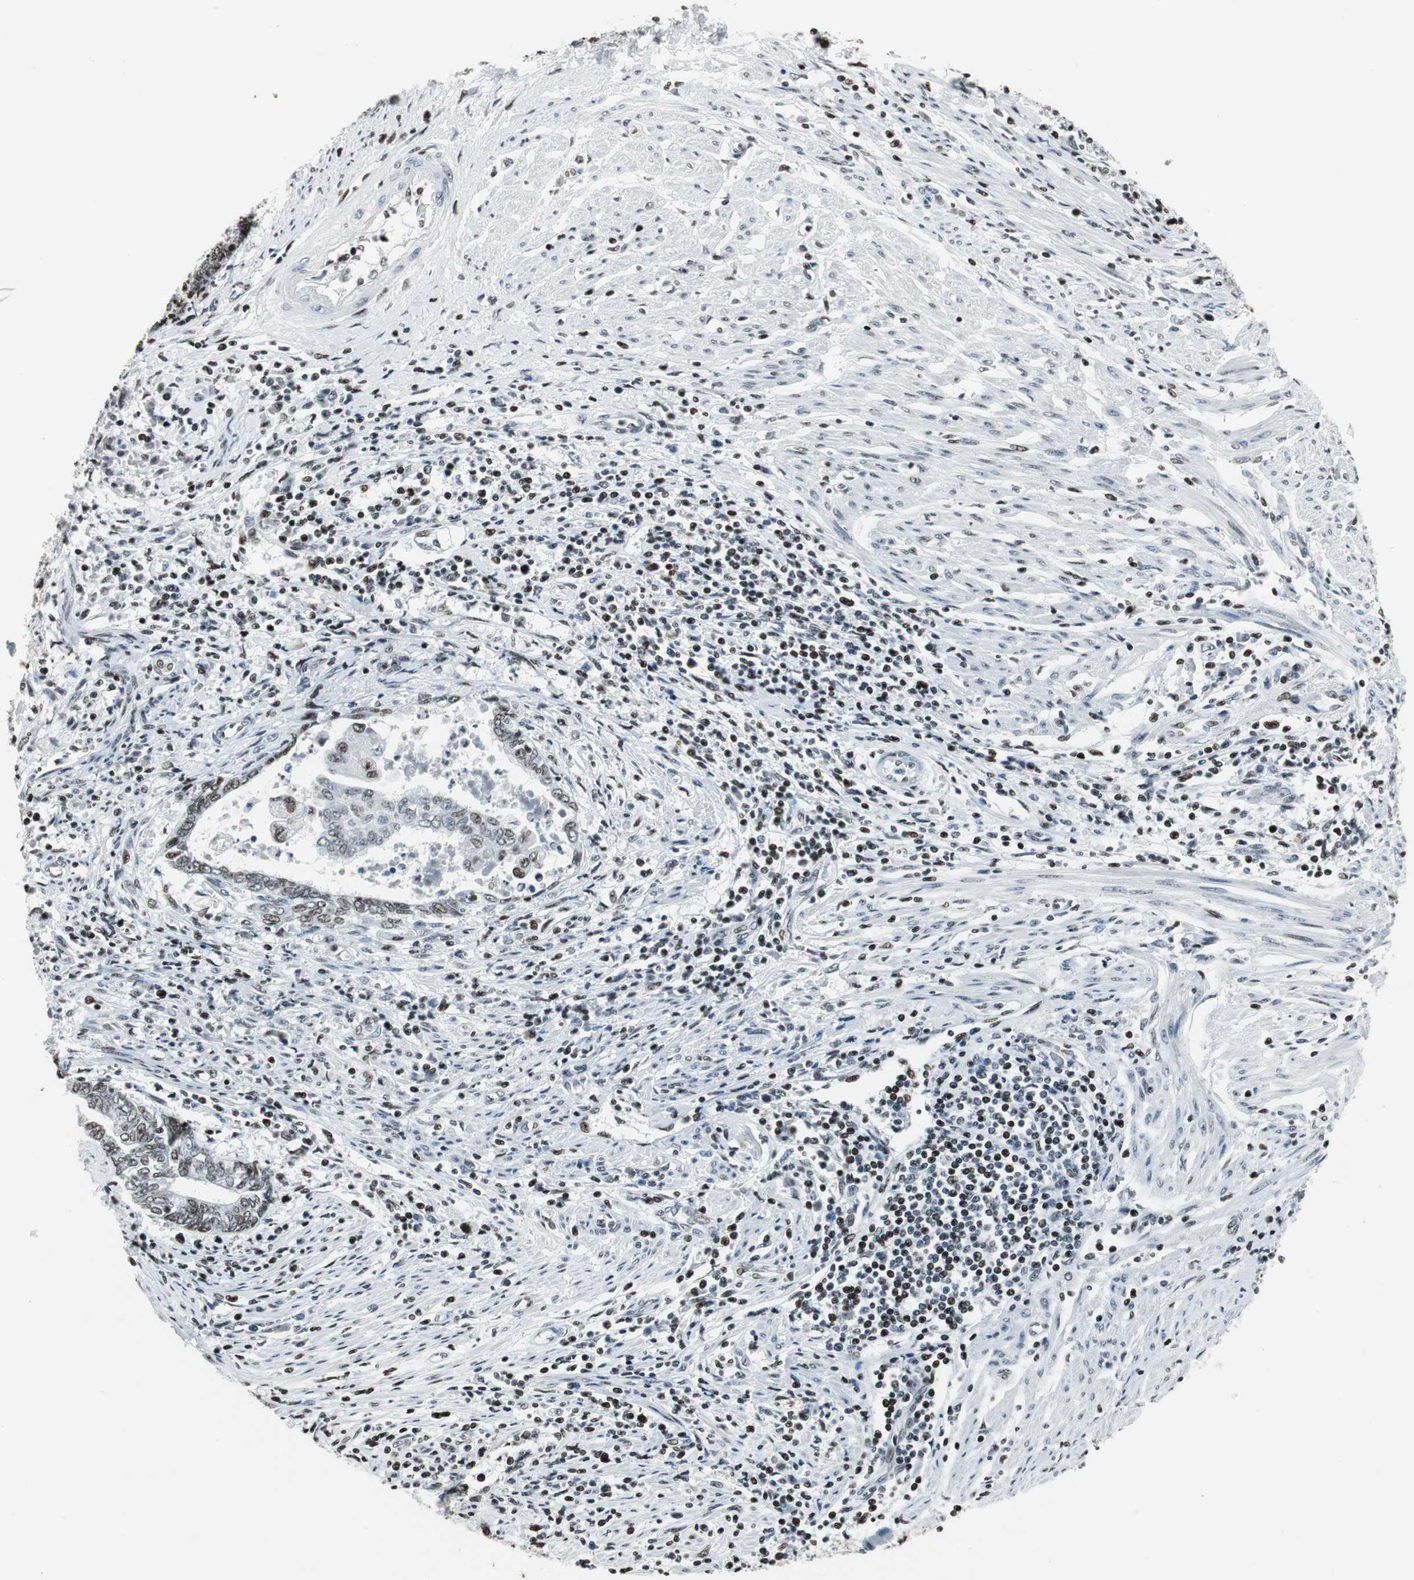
{"staining": {"intensity": "weak", "quantity": ">75%", "location": "nuclear"}, "tissue": "endometrial cancer", "cell_type": "Tumor cells", "image_type": "cancer", "snomed": [{"axis": "morphology", "description": "Adenocarcinoma, NOS"}, {"axis": "topography", "description": "Uterus"}, {"axis": "topography", "description": "Endometrium"}], "caption": "Weak nuclear protein positivity is present in about >75% of tumor cells in adenocarcinoma (endometrial).", "gene": "RBBP4", "patient": {"sex": "female", "age": 70}}